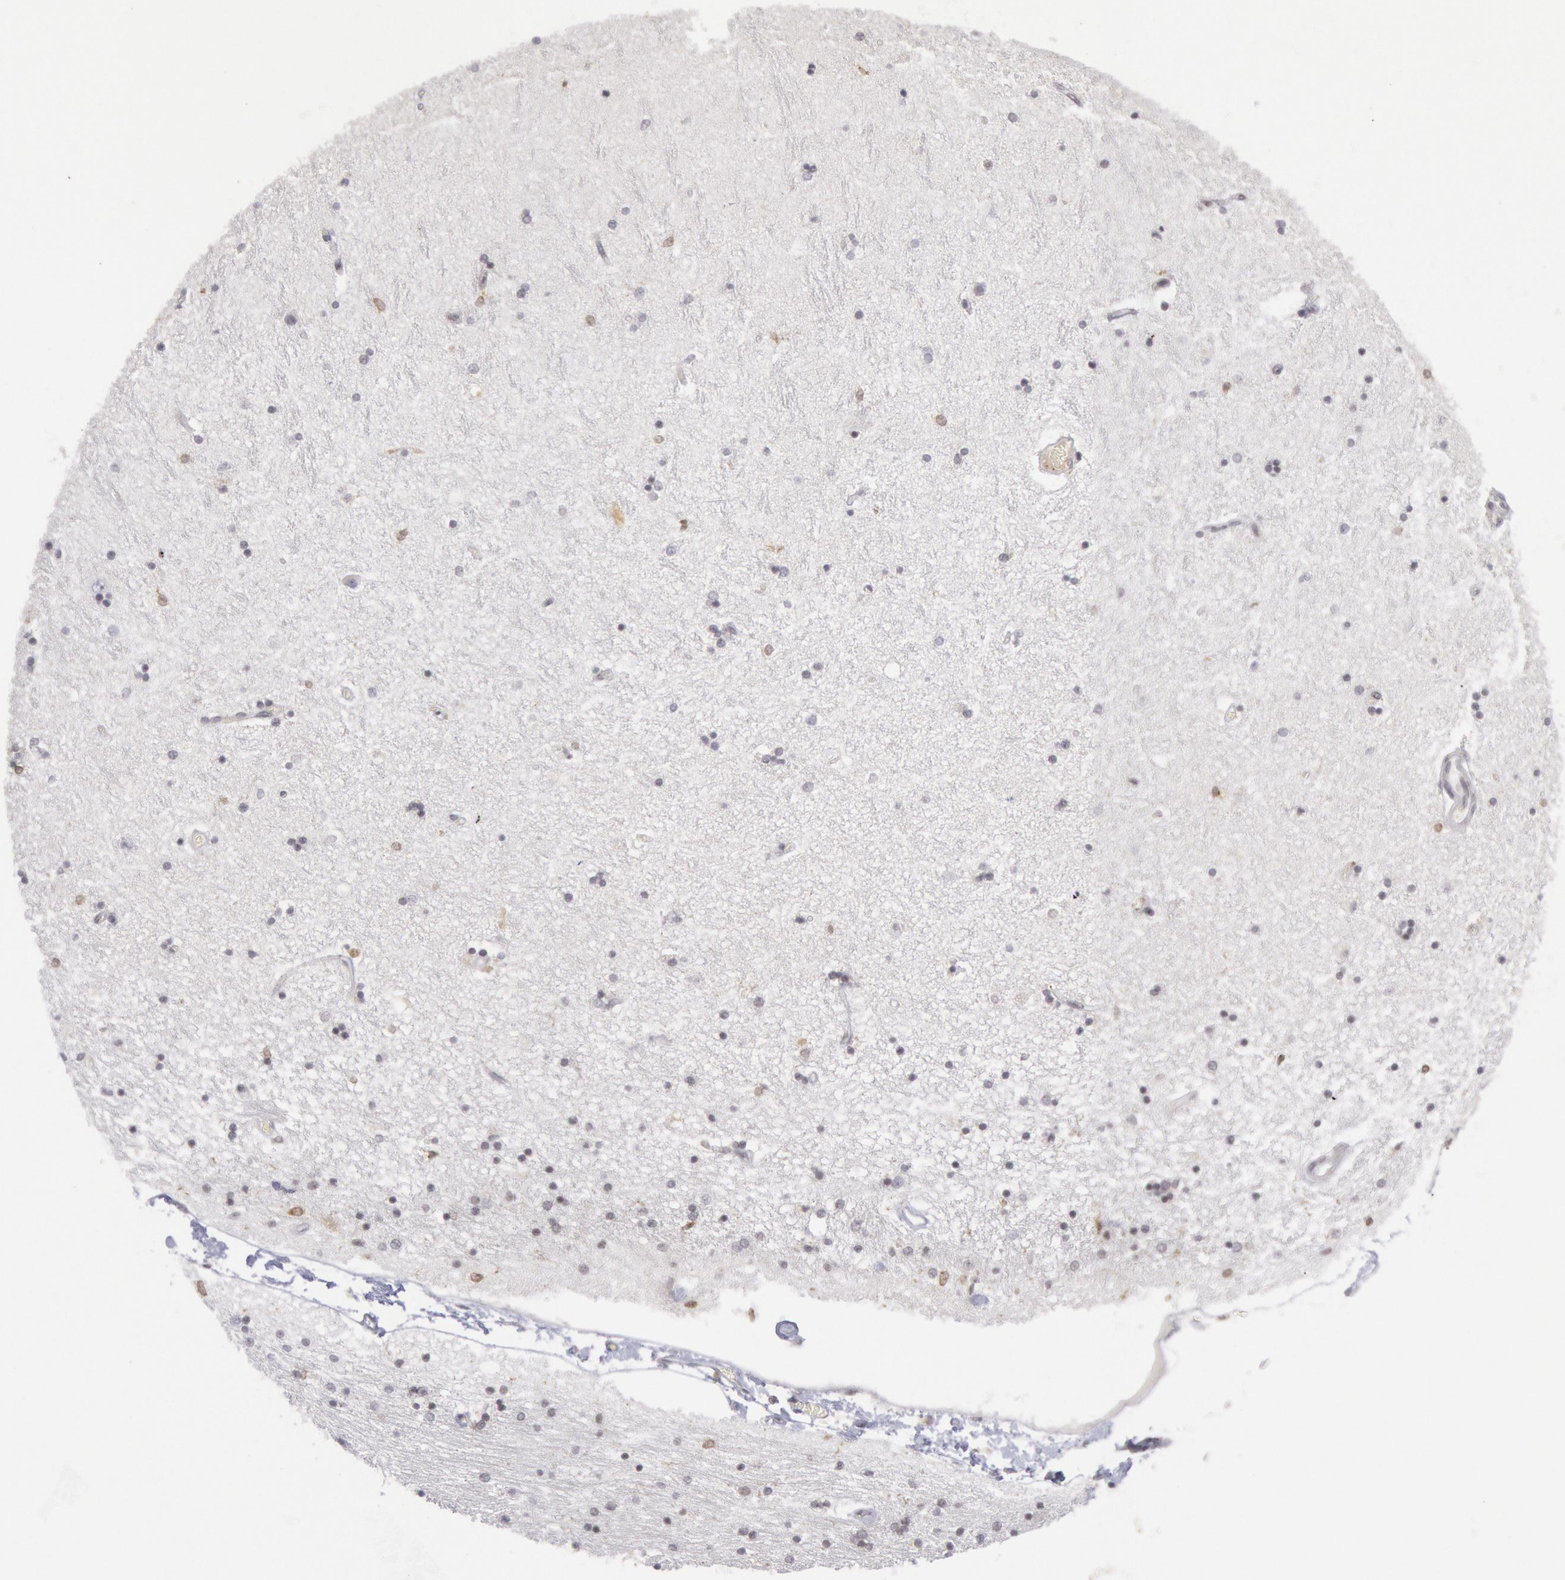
{"staining": {"intensity": "weak", "quantity": "<25%", "location": "cytoplasmic/membranous"}, "tissue": "hippocampus", "cell_type": "Glial cells", "image_type": "normal", "snomed": [{"axis": "morphology", "description": "Normal tissue, NOS"}, {"axis": "topography", "description": "Hippocampus"}], "caption": "Immunohistochemistry (IHC) image of normal hippocampus: hippocampus stained with DAB (3,3'-diaminobenzidine) shows no significant protein staining in glial cells.", "gene": "PTGS2", "patient": {"sex": "female", "age": 54}}